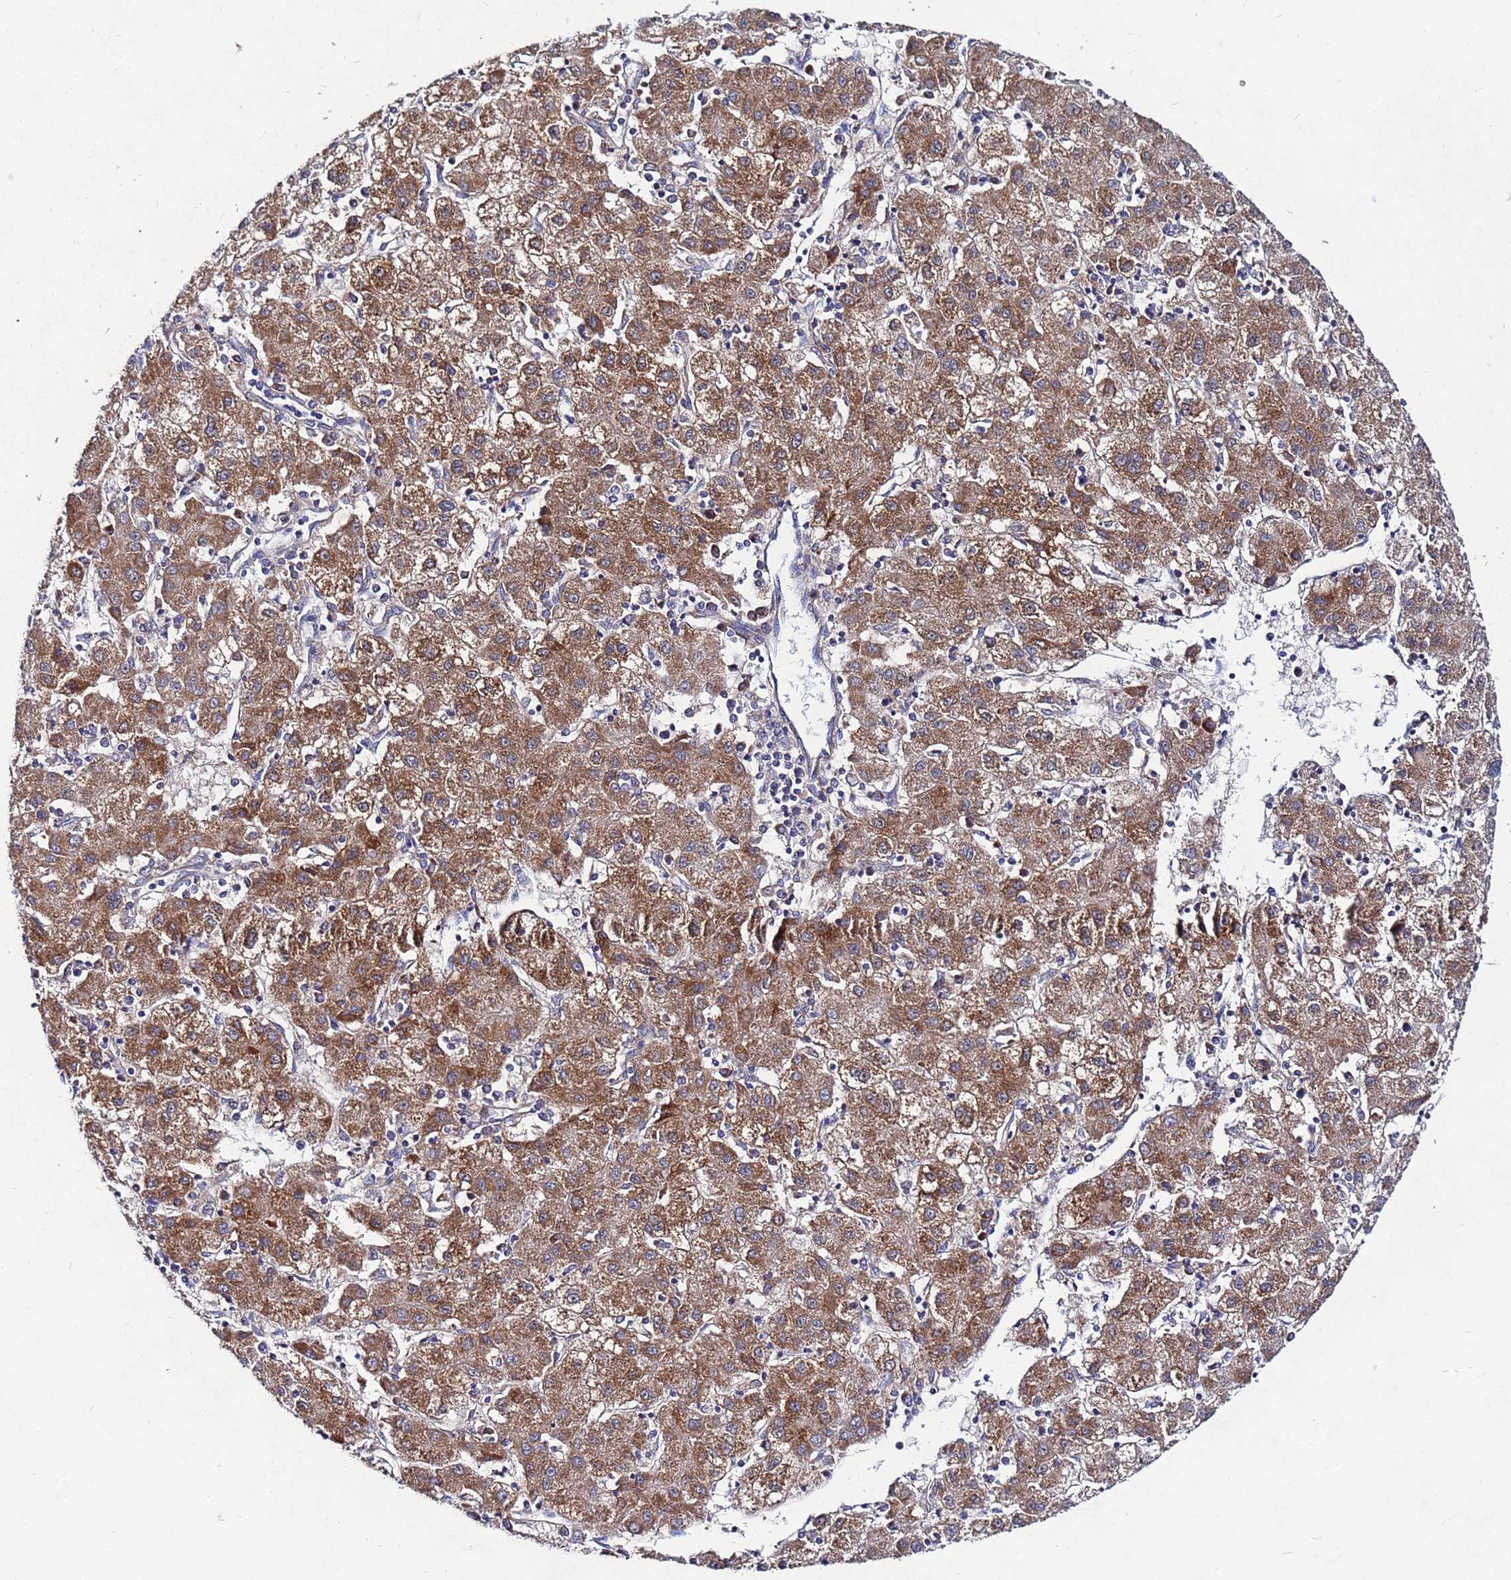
{"staining": {"intensity": "moderate", "quantity": ">75%", "location": "cytoplasmic/membranous"}, "tissue": "liver cancer", "cell_type": "Tumor cells", "image_type": "cancer", "snomed": [{"axis": "morphology", "description": "Carcinoma, Hepatocellular, NOS"}, {"axis": "topography", "description": "Liver"}], "caption": "The histopathology image shows immunohistochemical staining of hepatocellular carcinoma (liver). There is moderate cytoplasmic/membranous staining is present in approximately >75% of tumor cells.", "gene": "FAHD2A", "patient": {"sex": "male", "age": 72}}